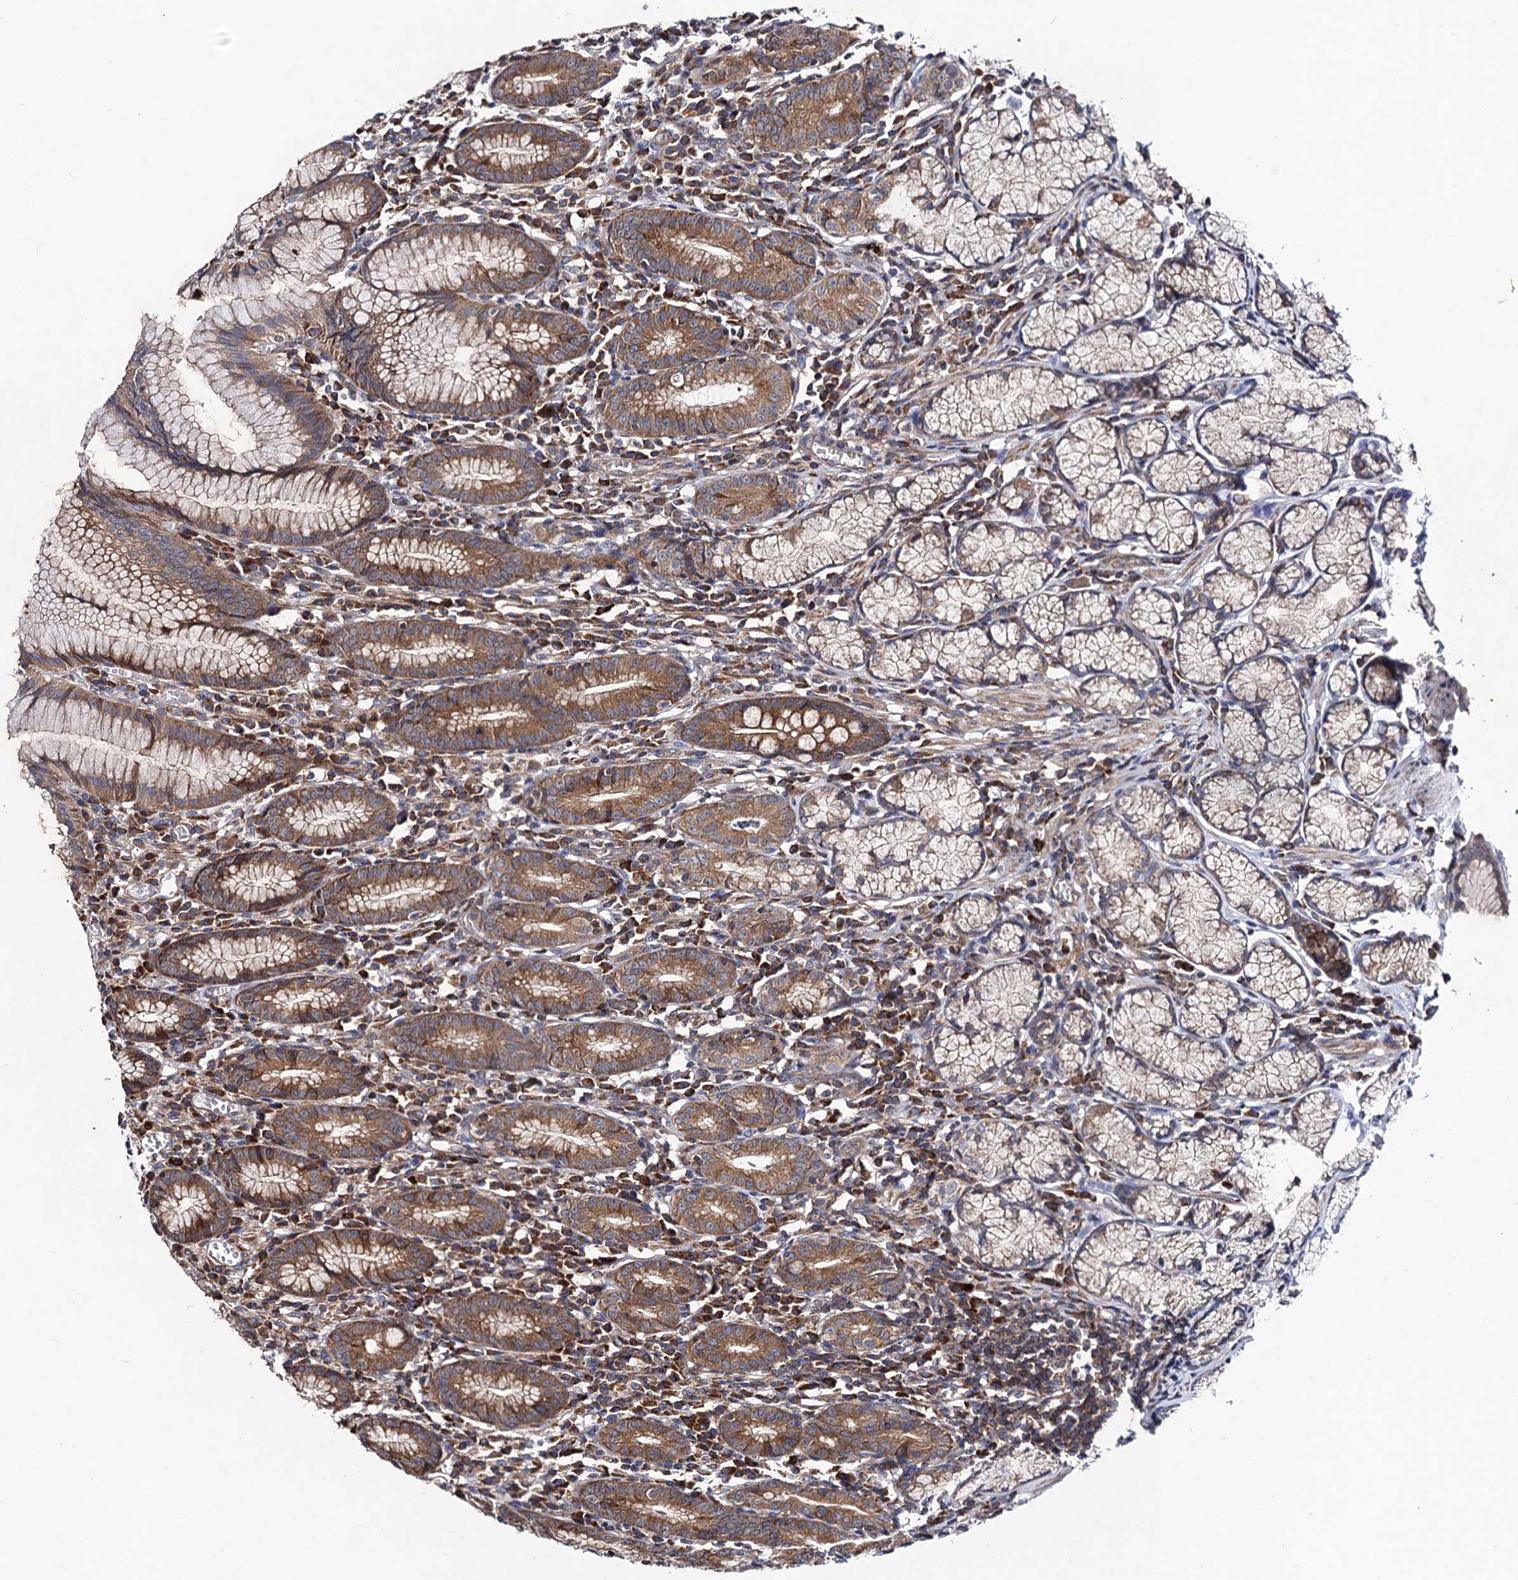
{"staining": {"intensity": "moderate", "quantity": ">75%", "location": "cytoplasmic/membranous"}, "tissue": "stomach", "cell_type": "Glandular cells", "image_type": "normal", "snomed": [{"axis": "morphology", "description": "Normal tissue, NOS"}, {"axis": "topography", "description": "Stomach"}], "caption": "Immunohistochemistry (IHC) staining of unremarkable stomach, which exhibits medium levels of moderate cytoplasmic/membranous expression in approximately >75% of glandular cells indicating moderate cytoplasmic/membranous protein staining. The staining was performed using DAB (3,3'-diaminobenzidine) (brown) for protein detection and nuclei were counterstained in hematoxylin (blue).", "gene": "DYDC1", "patient": {"sex": "male", "age": 55}}